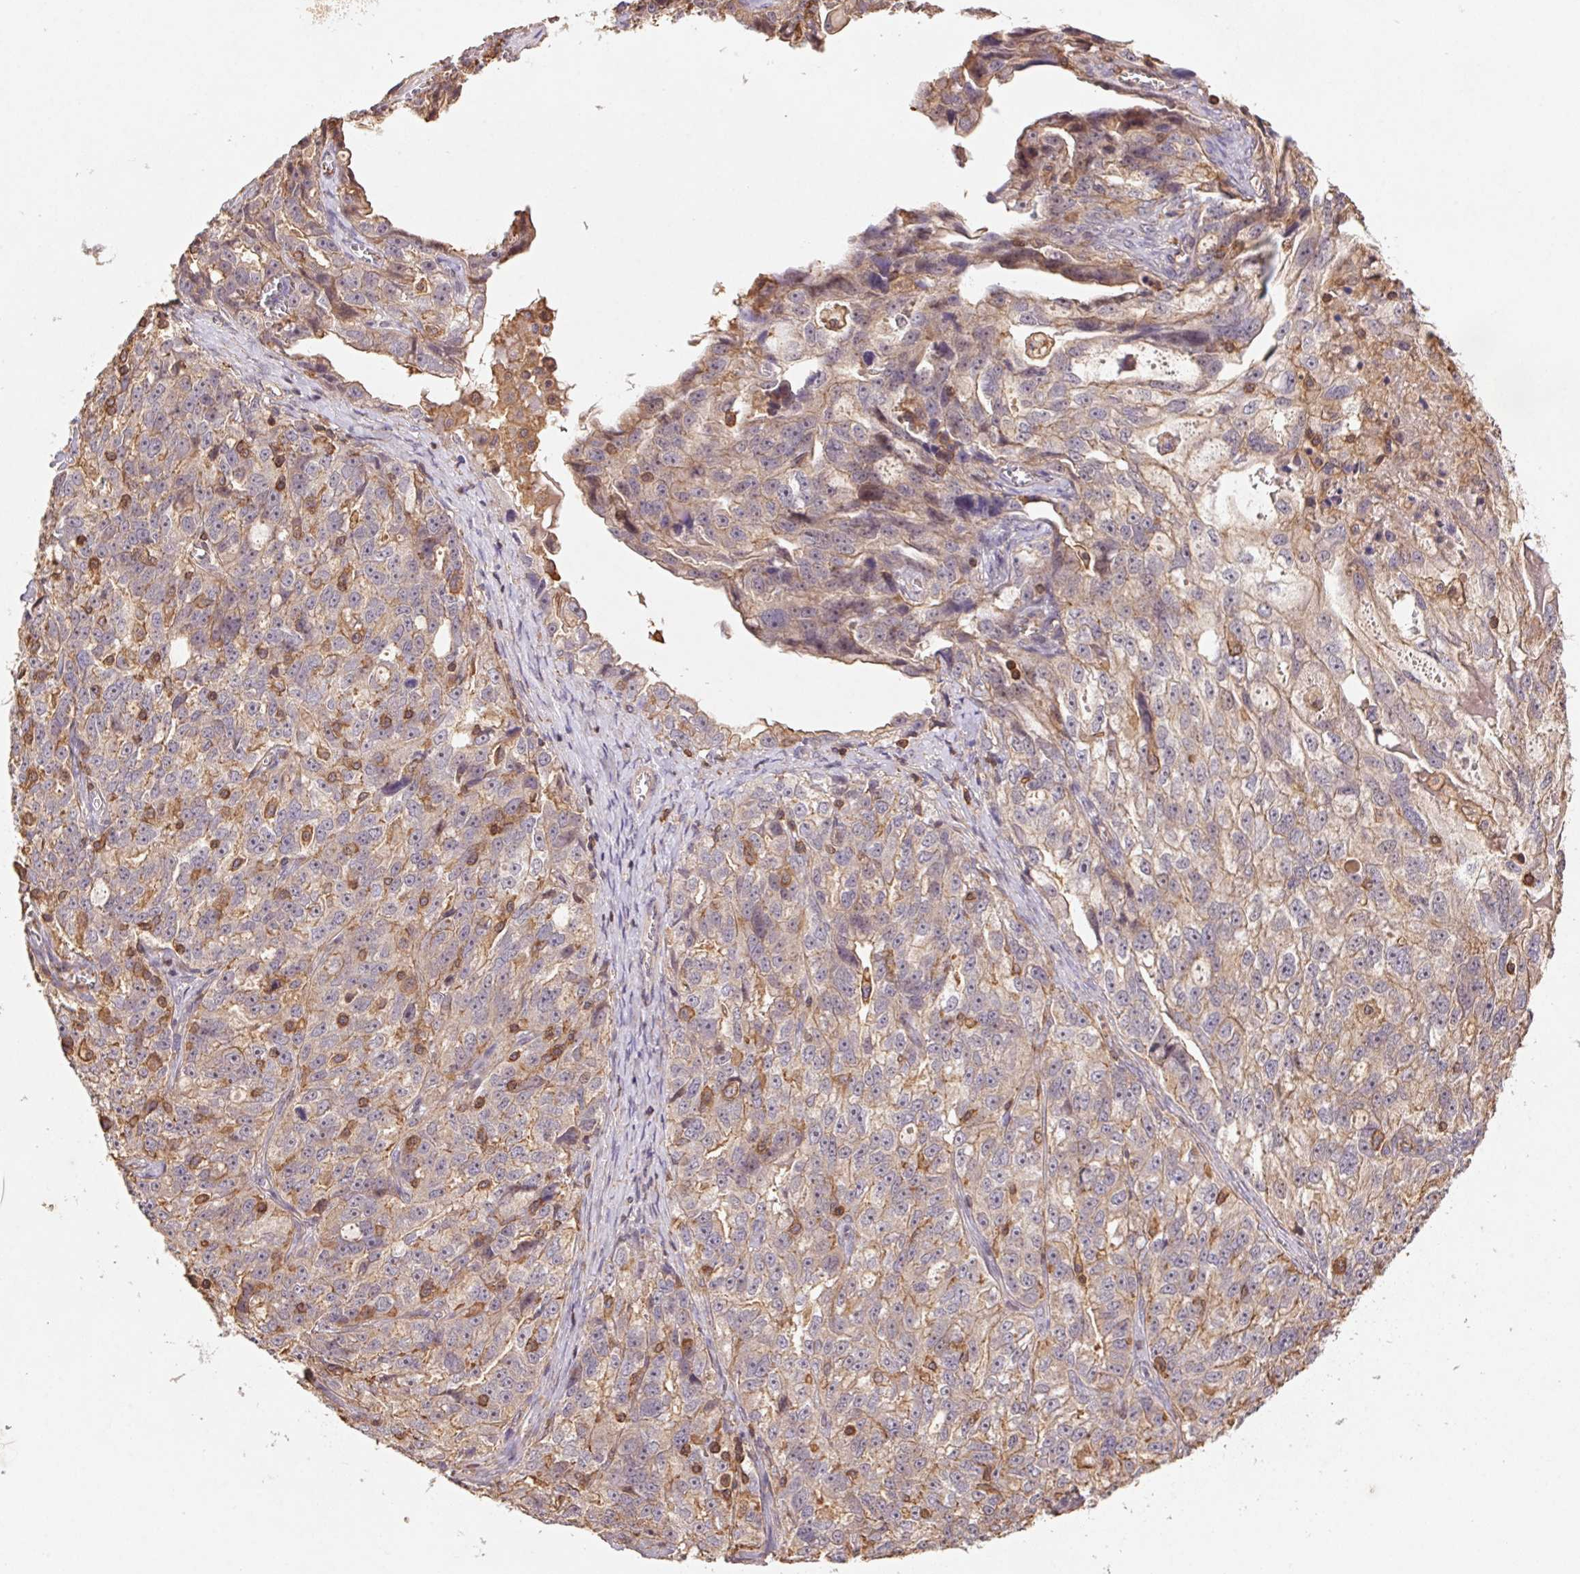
{"staining": {"intensity": "weak", "quantity": "<25%", "location": "cytoplasmic/membranous"}, "tissue": "ovarian cancer", "cell_type": "Tumor cells", "image_type": "cancer", "snomed": [{"axis": "morphology", "description": "Cystadenocarcinoma, serous, NOS"}, {"axis": "topography", "description": "Ovary"}], "caption": "The image exhibits no staining of tumor cells in ovarian cancer (serous cystadenocarcinoma).", "gene": "ATG10", "patient": {"sex": "female", "age": 51}}